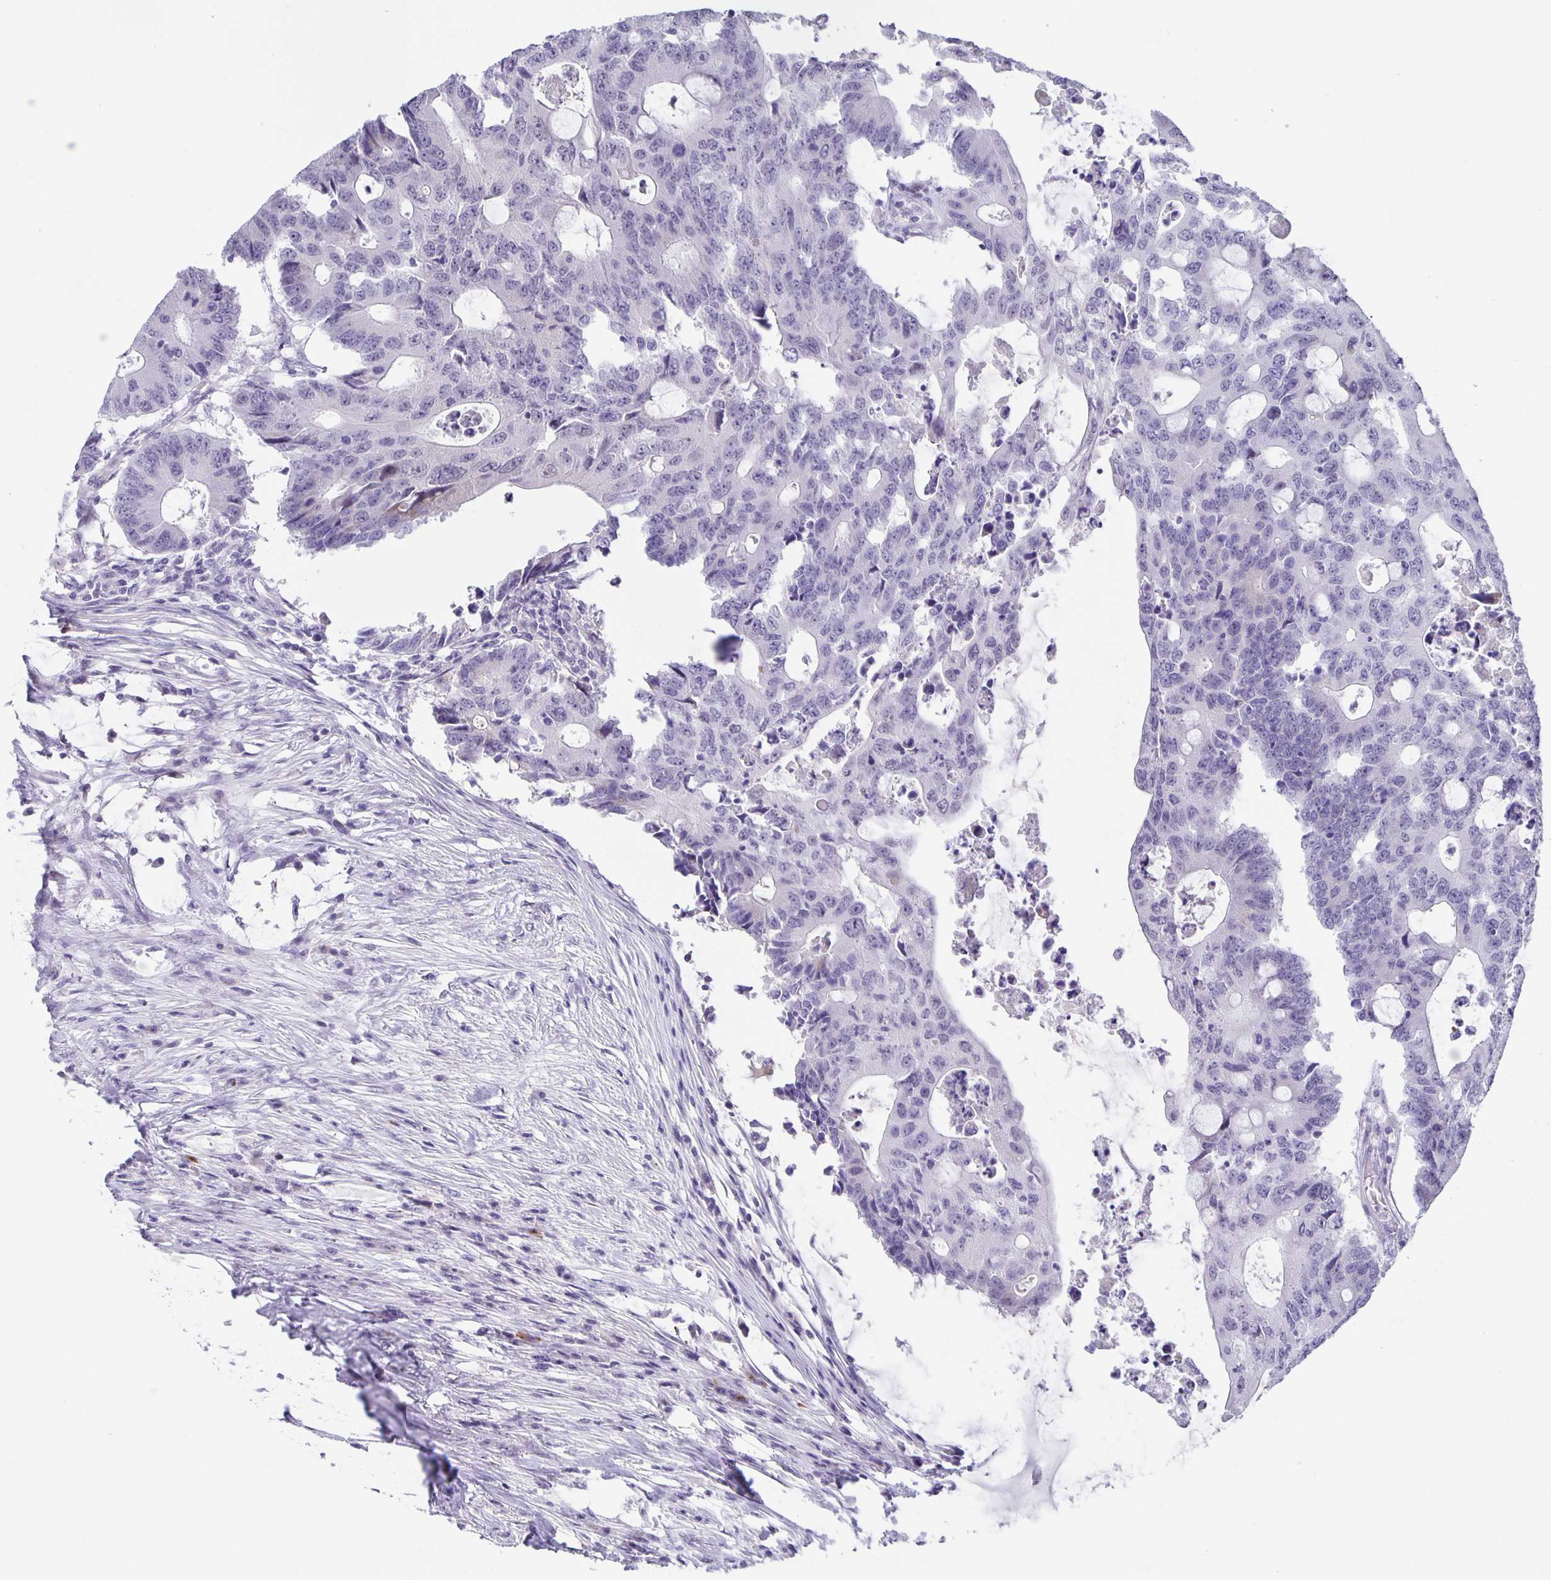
{"staining": {"intensity": "negative", "quantity": "none", "location": "none"}, "tissue": "colorectal cancer", "cell_type": "Tumor cells", "image_type": "cancer", "snomed": [{"axis": "morphology", "description": "Adenocarcinoma, NOS"}, {"axis": "topography", "description": "Colon"}], "caption": "This is an IHC image of human adenocarcinoma (colorectal). There is no expression in tumor cells.", "gene": "PHRF1", "patient": {"sex": "male", "age": 71}}